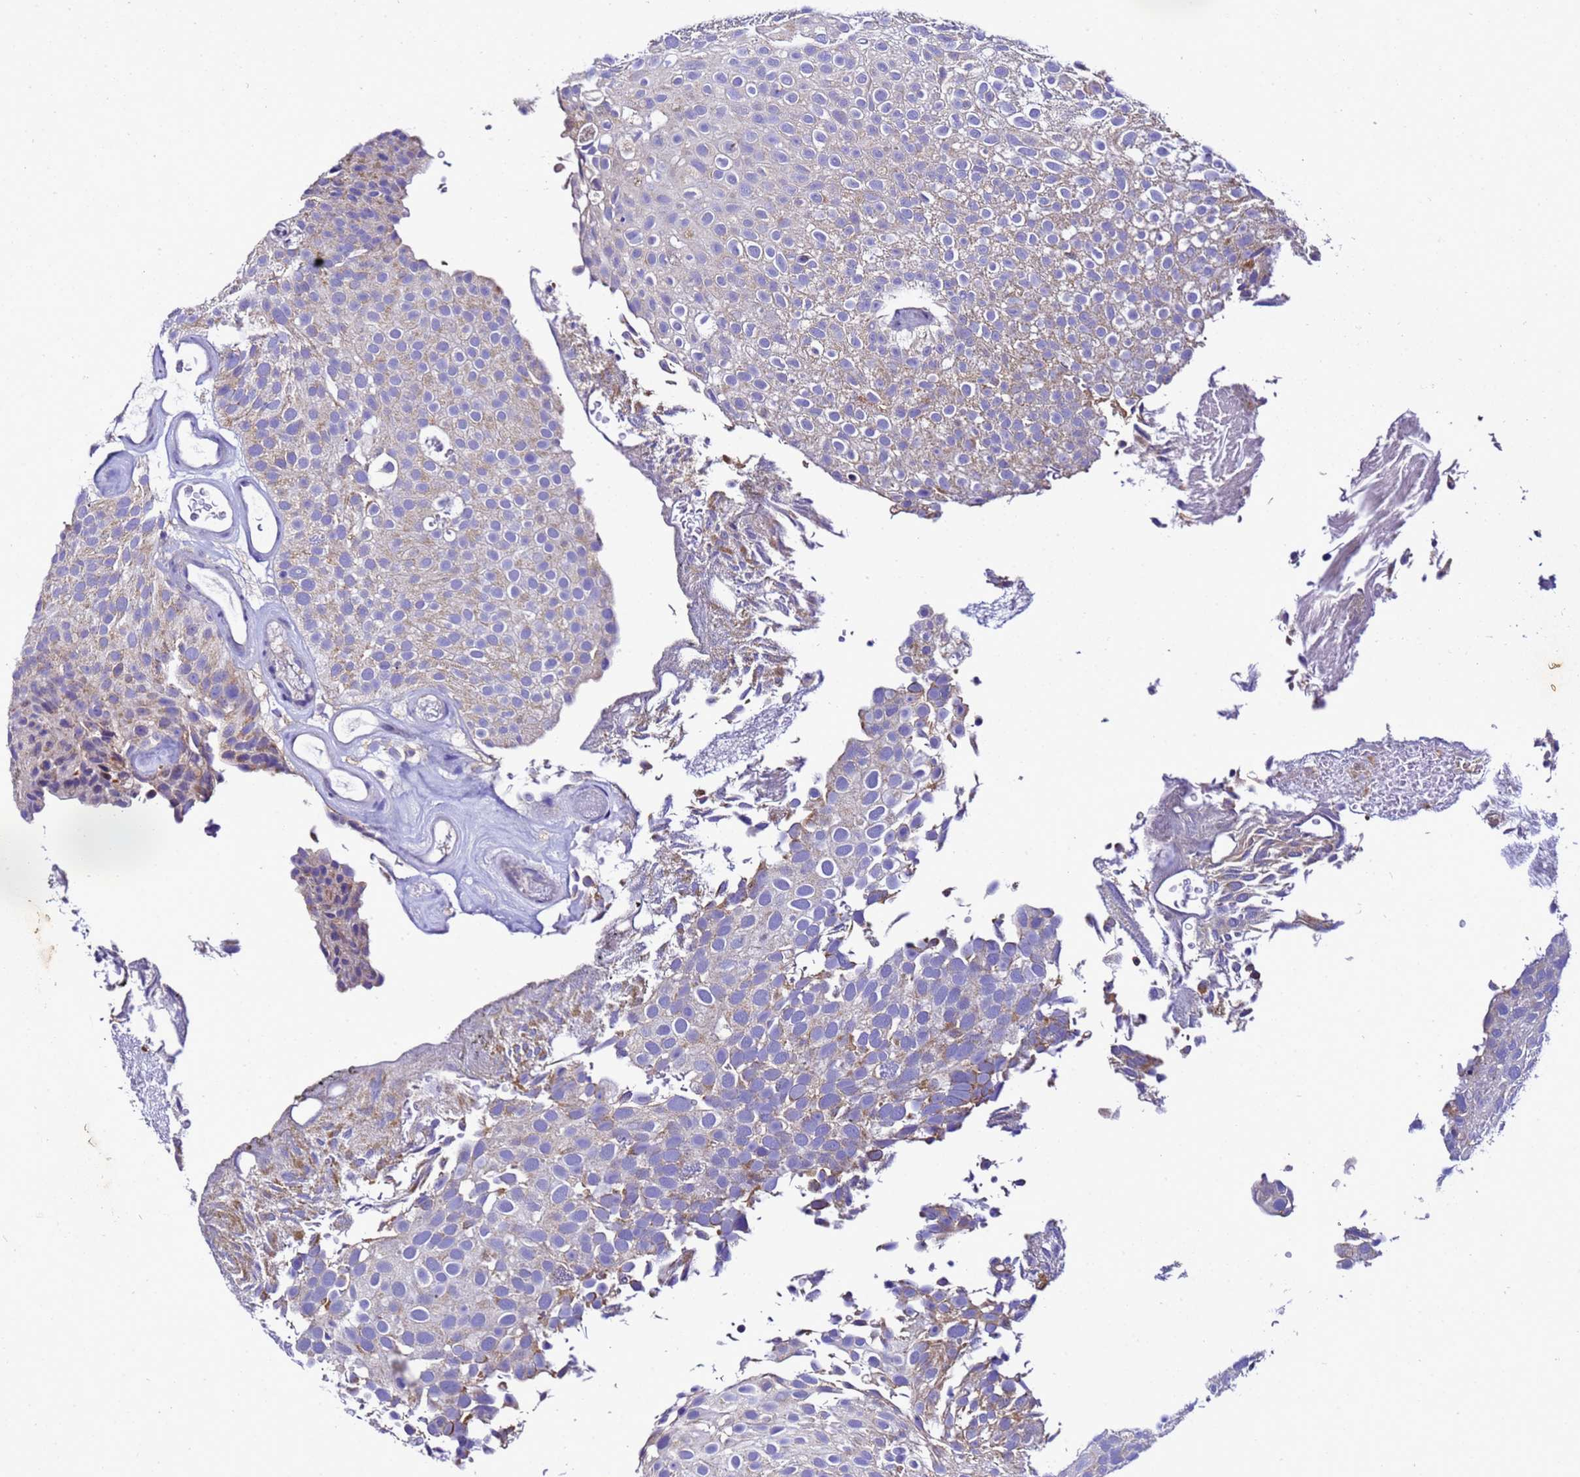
{"staining": {"intensity": "weak", "quantity": "<25%", "location": "cytoplasmic/membranous"}, "tissue": "urothelial cancer", "cell_type": "Tumor cells", "image_type": "cancer", "snomed": [{"axis": "morphology", "description": "Urothelial carcinoma, Low grade"}, {"axis": "topography", "description": "Urinary bladder"}], "caption": "This is an immunohistochemistry (IHC) image of human urothelial cancer. There is no positivity in tumor cells.", "gene": "HIGD2A", "patient": {"sex": "male", "age": 78}}